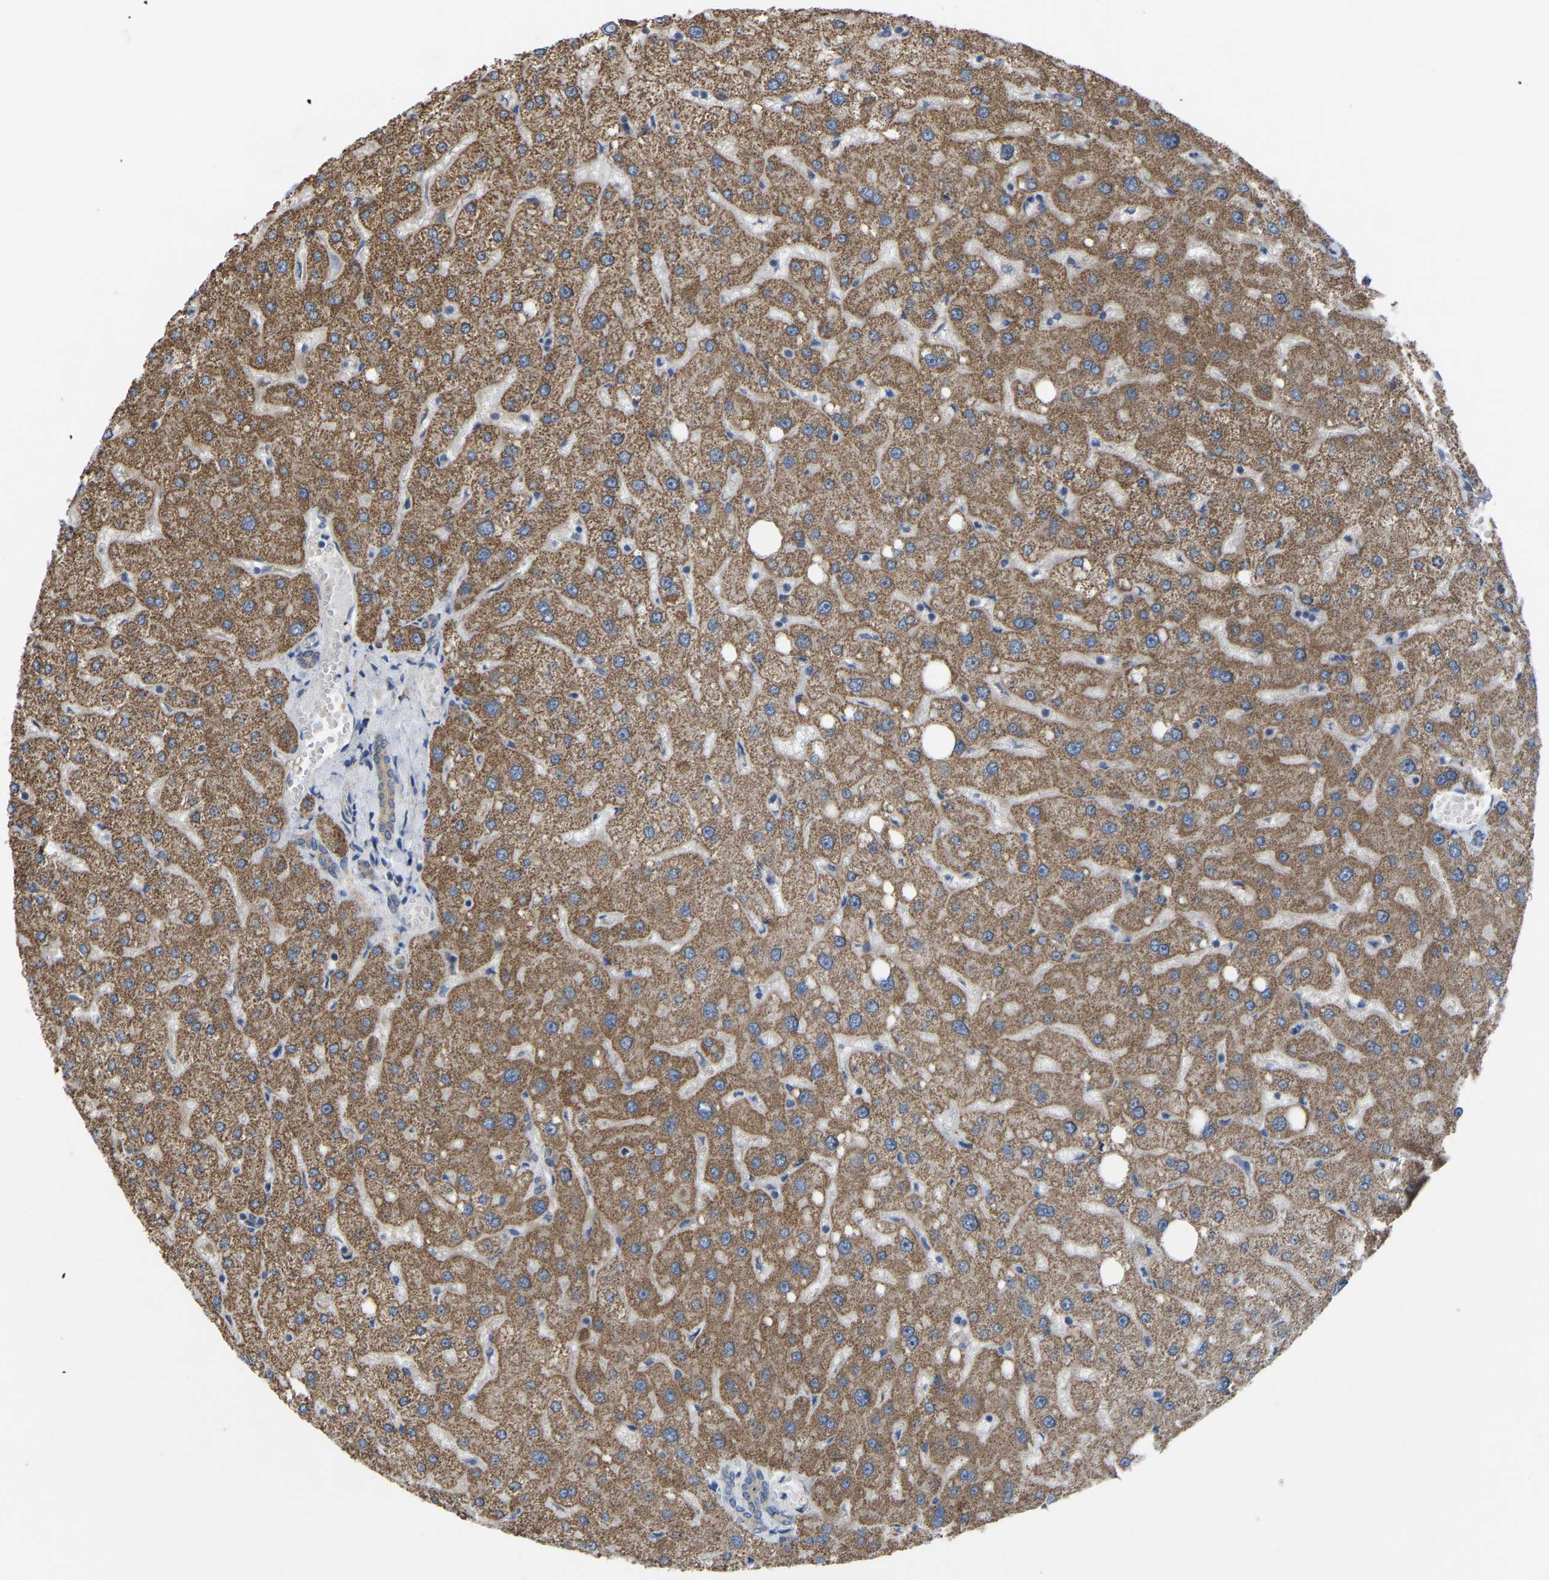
{"staining": {"intensity": "weak", "quantity": ">75%", "location": "cytoplasmic/membranous"}, "tissue": "liver", "cell_type": "Cholangiocytes", "image_type": "normal", "snomed": [{"axis": "morphology", "description": "Normal tissue, NOS"}, {"axis": "topography", "description": "Liver"}], "caption": "This photomicrograph reveals IHC staining of unremarkable human liver, with low weak cytoplasmic/membranous positivity in approximately >75% of cholangiocytes.", "gene": "BCL10", "patient": {"sex": "male", "age": 73}}